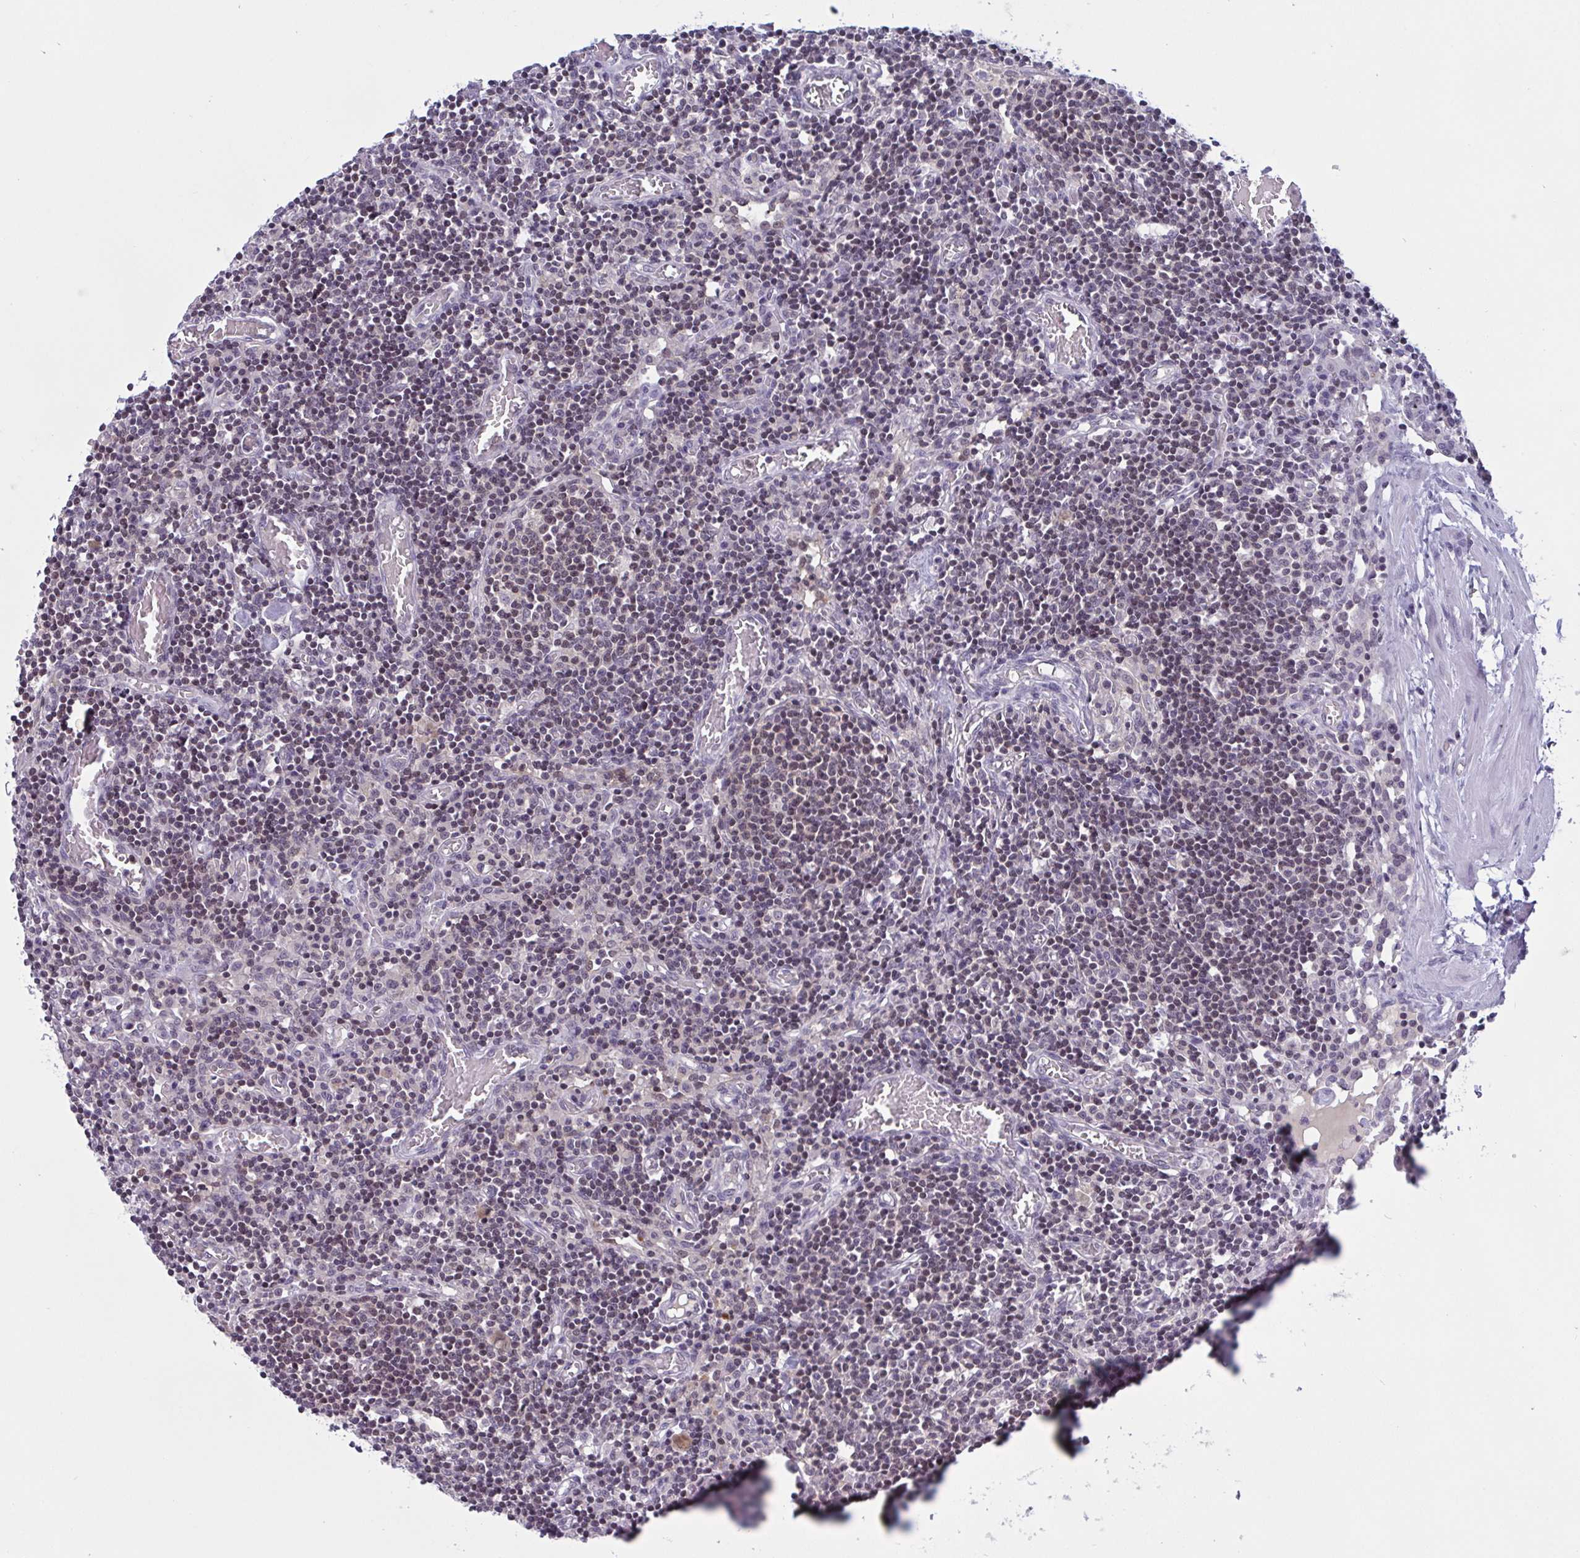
{"staining": {"intensity": "negative", "quantity": "none", "location": "none"}, "tissue": "lymph node", "cell_type": "Germinal center cells", "image_type": "normal", "snomed": [{"axis": "morphology", "description": "Normal tissue, NOS"}, {"axis": "topography", "description": "Lymph node"}], "caption": "Immunohistochemical staining of normal lymph node demonstrates no significant expression in germinal center cells. (Brightfield microscopy of DAB (3,3'-diaminobenzidine) immunohistochemistry at high magnification).", "gene": "TSN", "patient": {"sex": "male", "age": 66}}